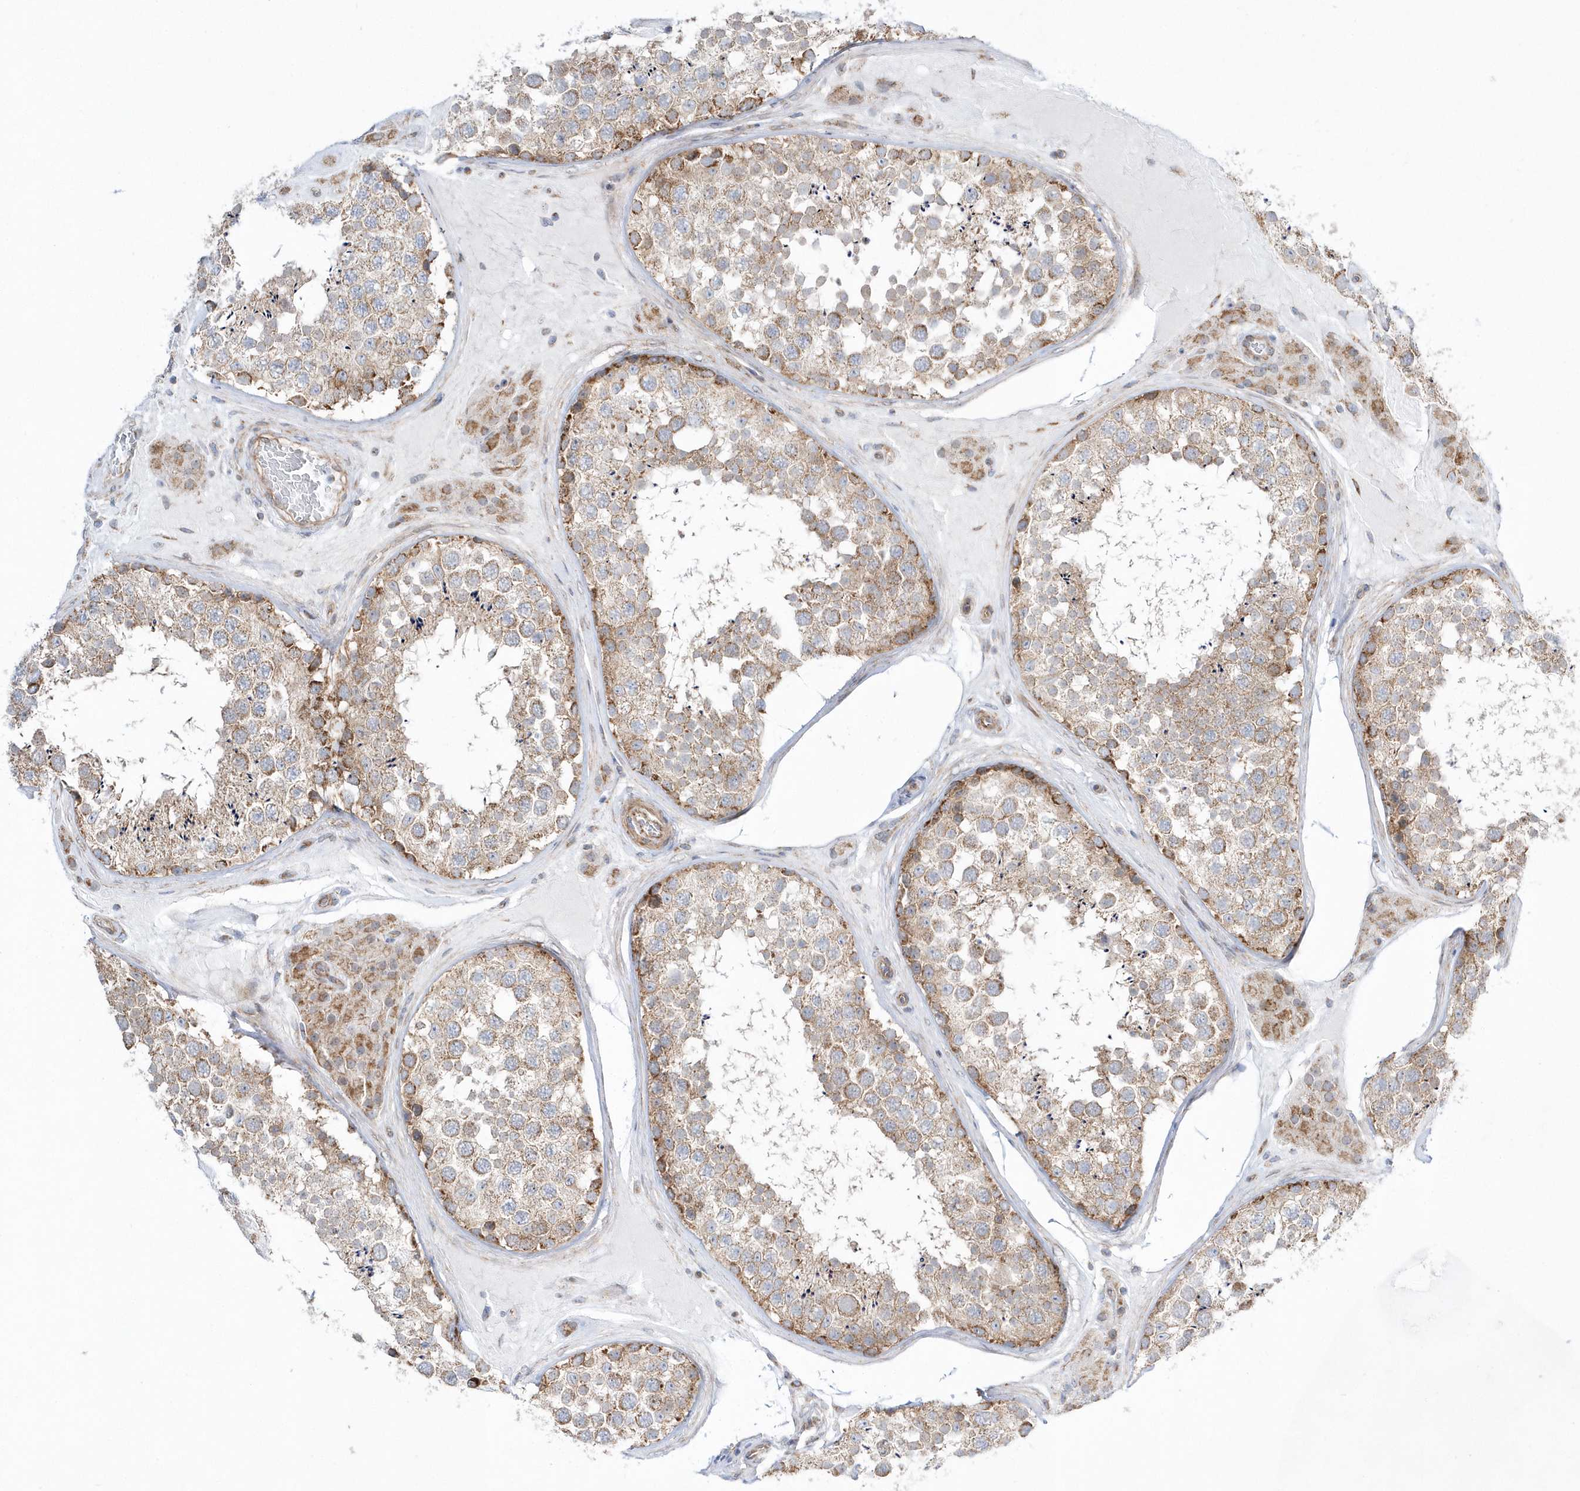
{"staining": {"intensity": "moderate", "quantity": ">75%", "location": "cytoplasmic/membranous"}, "tissue": "testis", "cell_type": "Cells in seminiferous ducts", "image_type": "normal", "snomed": [{"axis": "morphology", "description": "Normal tissue, NOS"}, {"axis": "topography", "description": "Testis"}], "caption": "Human testis stained with a brown dye exhibits moderate cytoplasmic/membranous positive positivity in approximately >75% of cells in seminiferous ducts.", "gene": "OPA1", "patient": {"sex": "male", "age": 46}}